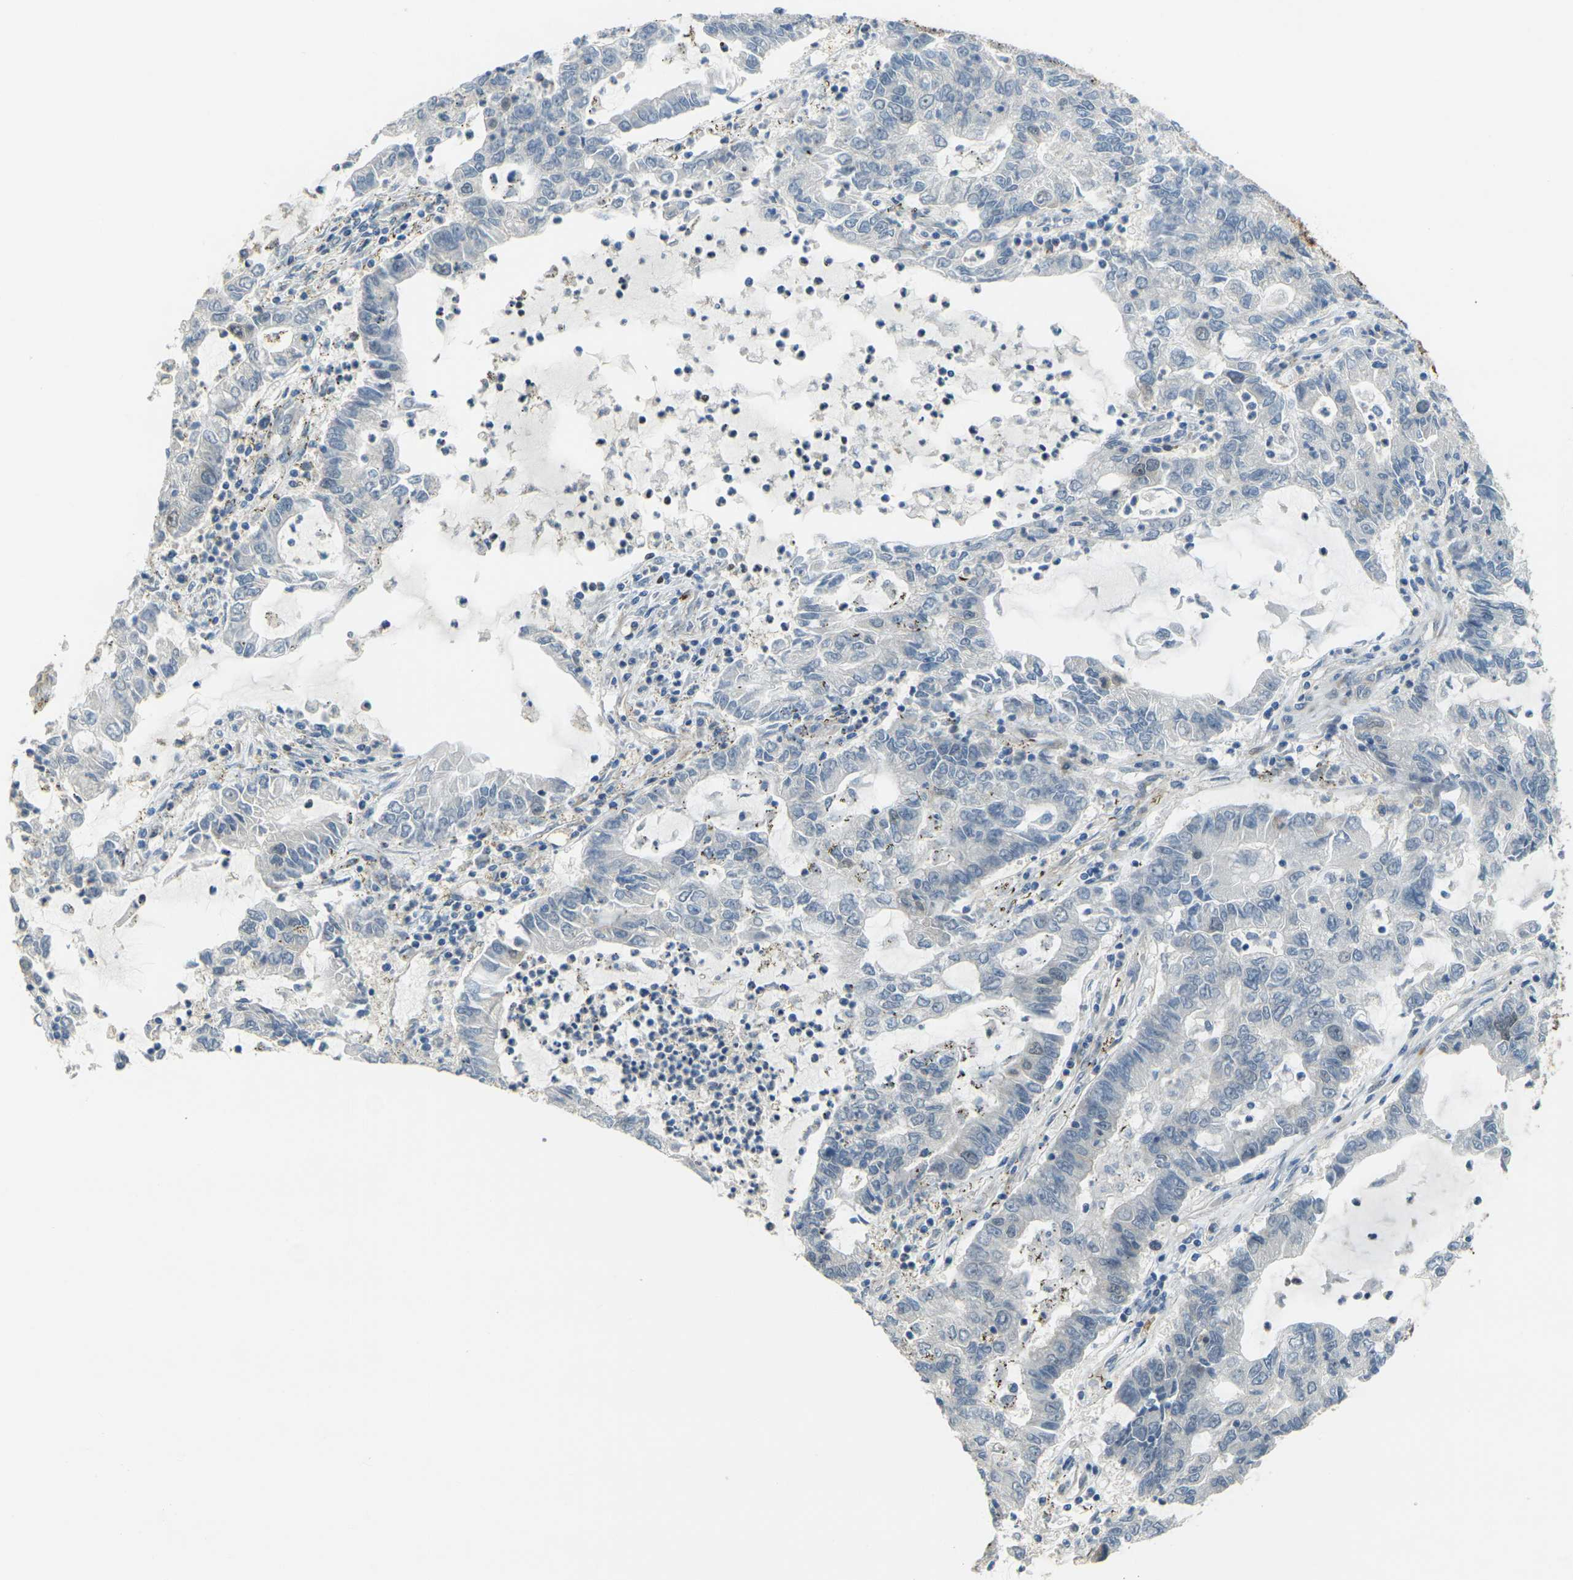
{"staining": {"intensity": "moderate", "quantity": "<25%", "location": "nuclear"}, "tissue": "lung cancer", "cell_type": "Tumor cells", "image_type": "cancer", "snomed": [{"axis": "morphology", "description": "Adenocarcinoma, NOS"}, {"axis": "topography", "description": "Lung"}], "caption": "An immunohistochemistry photomicrograph of neoplastic tissue is shown. Protein staining in brown labels moderate nuclear positivity in lung cancer within tumor cells. (DAB IHC, brown staining for protein, blue staining for nuclei).", "gene": "UBE2C", "patient": {"sex": "female", "age": 51}}